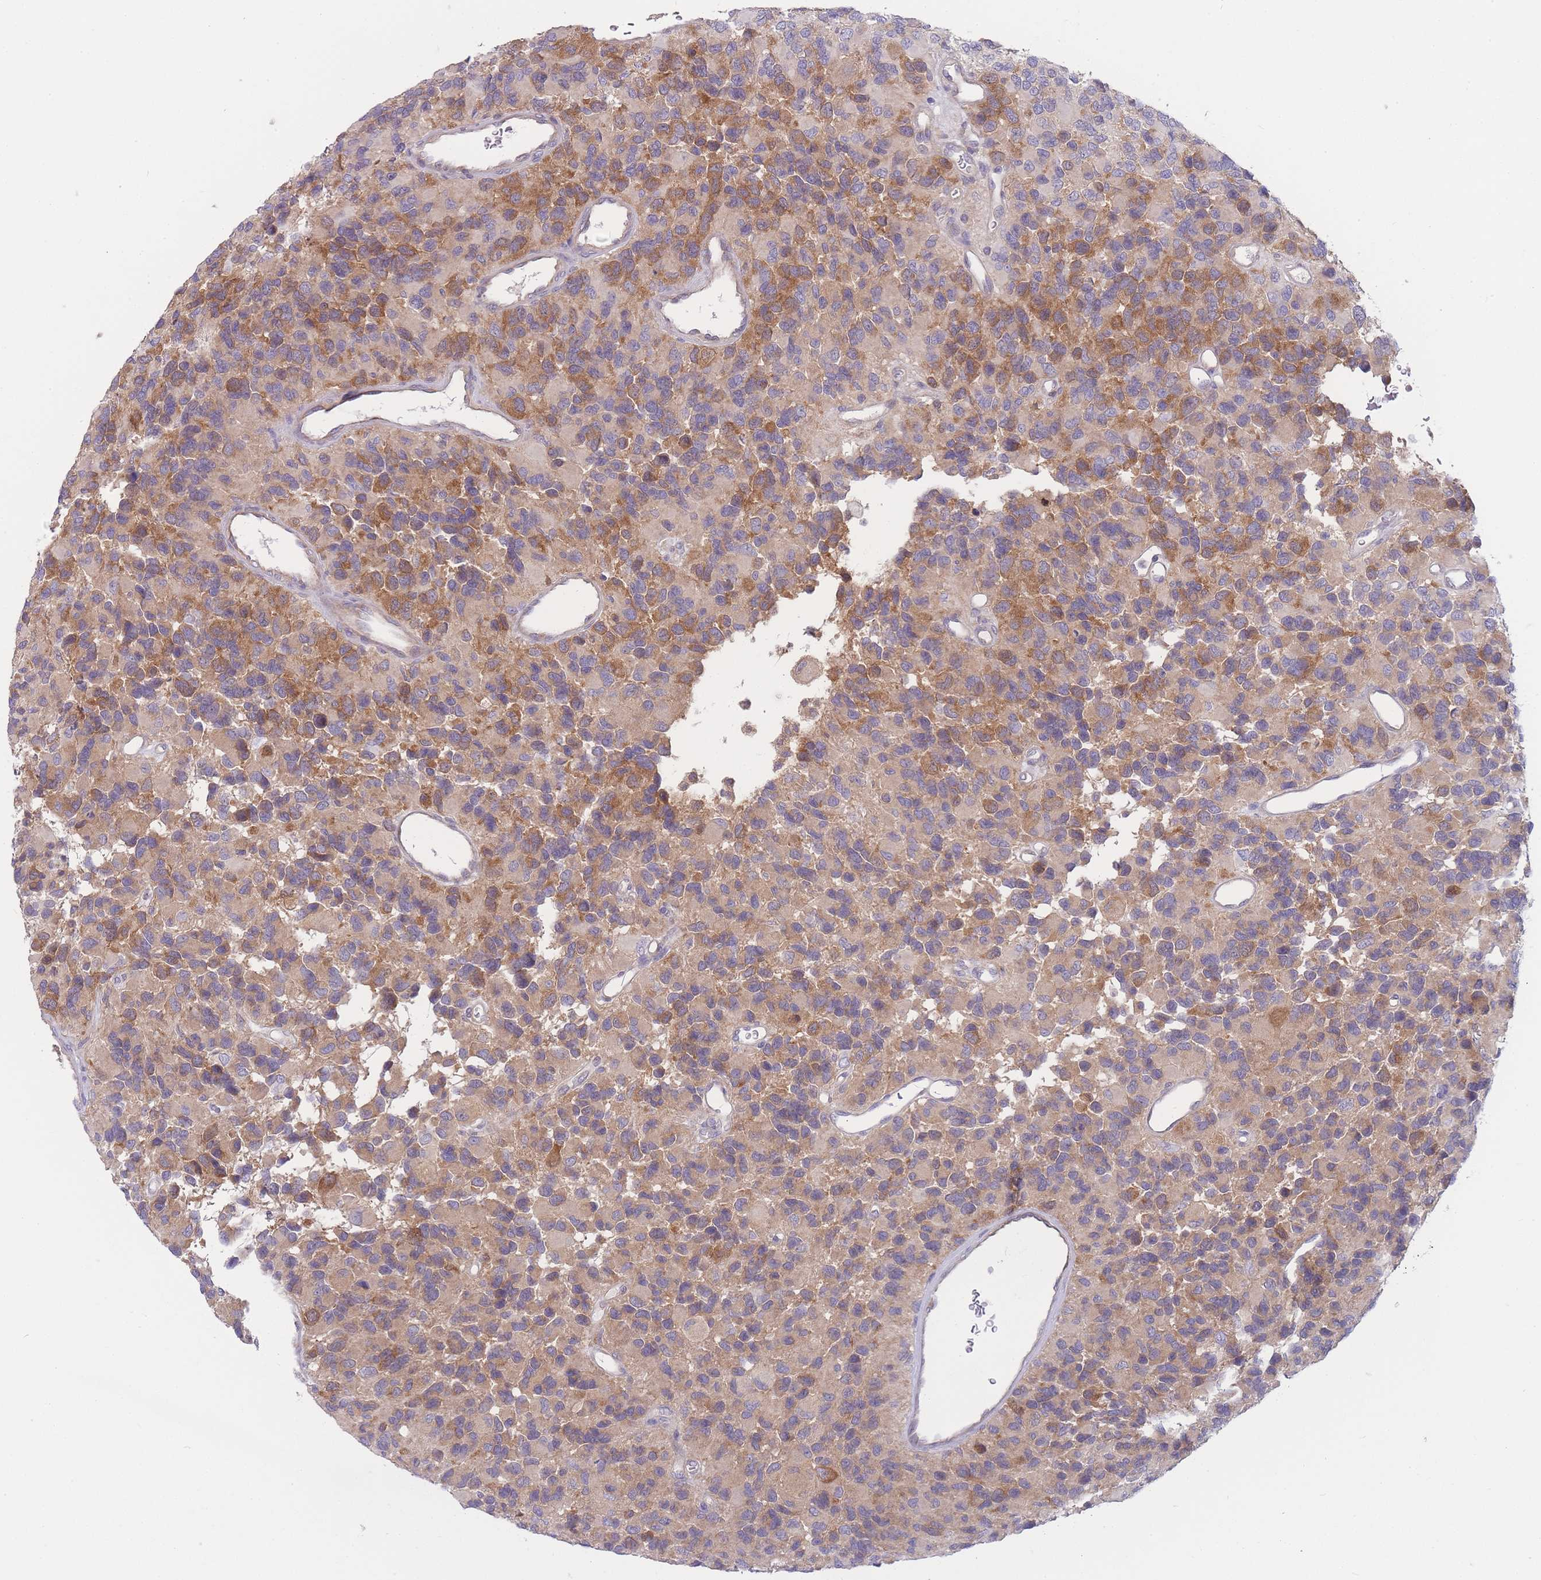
{"staining": {"intensity": "moderate", "quantity": "25%-75%", "location": "cytoplasmic/membranous"}, "tissue": "glioma", "cell_type": "Tumor cells", "image_type": "cancer", "snomed": [{"axis": "morphology", "description": "Glioma, malignant, High grade"}, {"axis": "topography", "description": "Brain"}], "caption": "Immunohistochemical staining of glioma demonstrates medium levels of moderate cytoplasmic/membranous staining in approximately 25%-75% of tumor cells. Nuclei are stained in blue.", "gene": "PFDN6", "patient": {"sex": "male", "age": 77}}